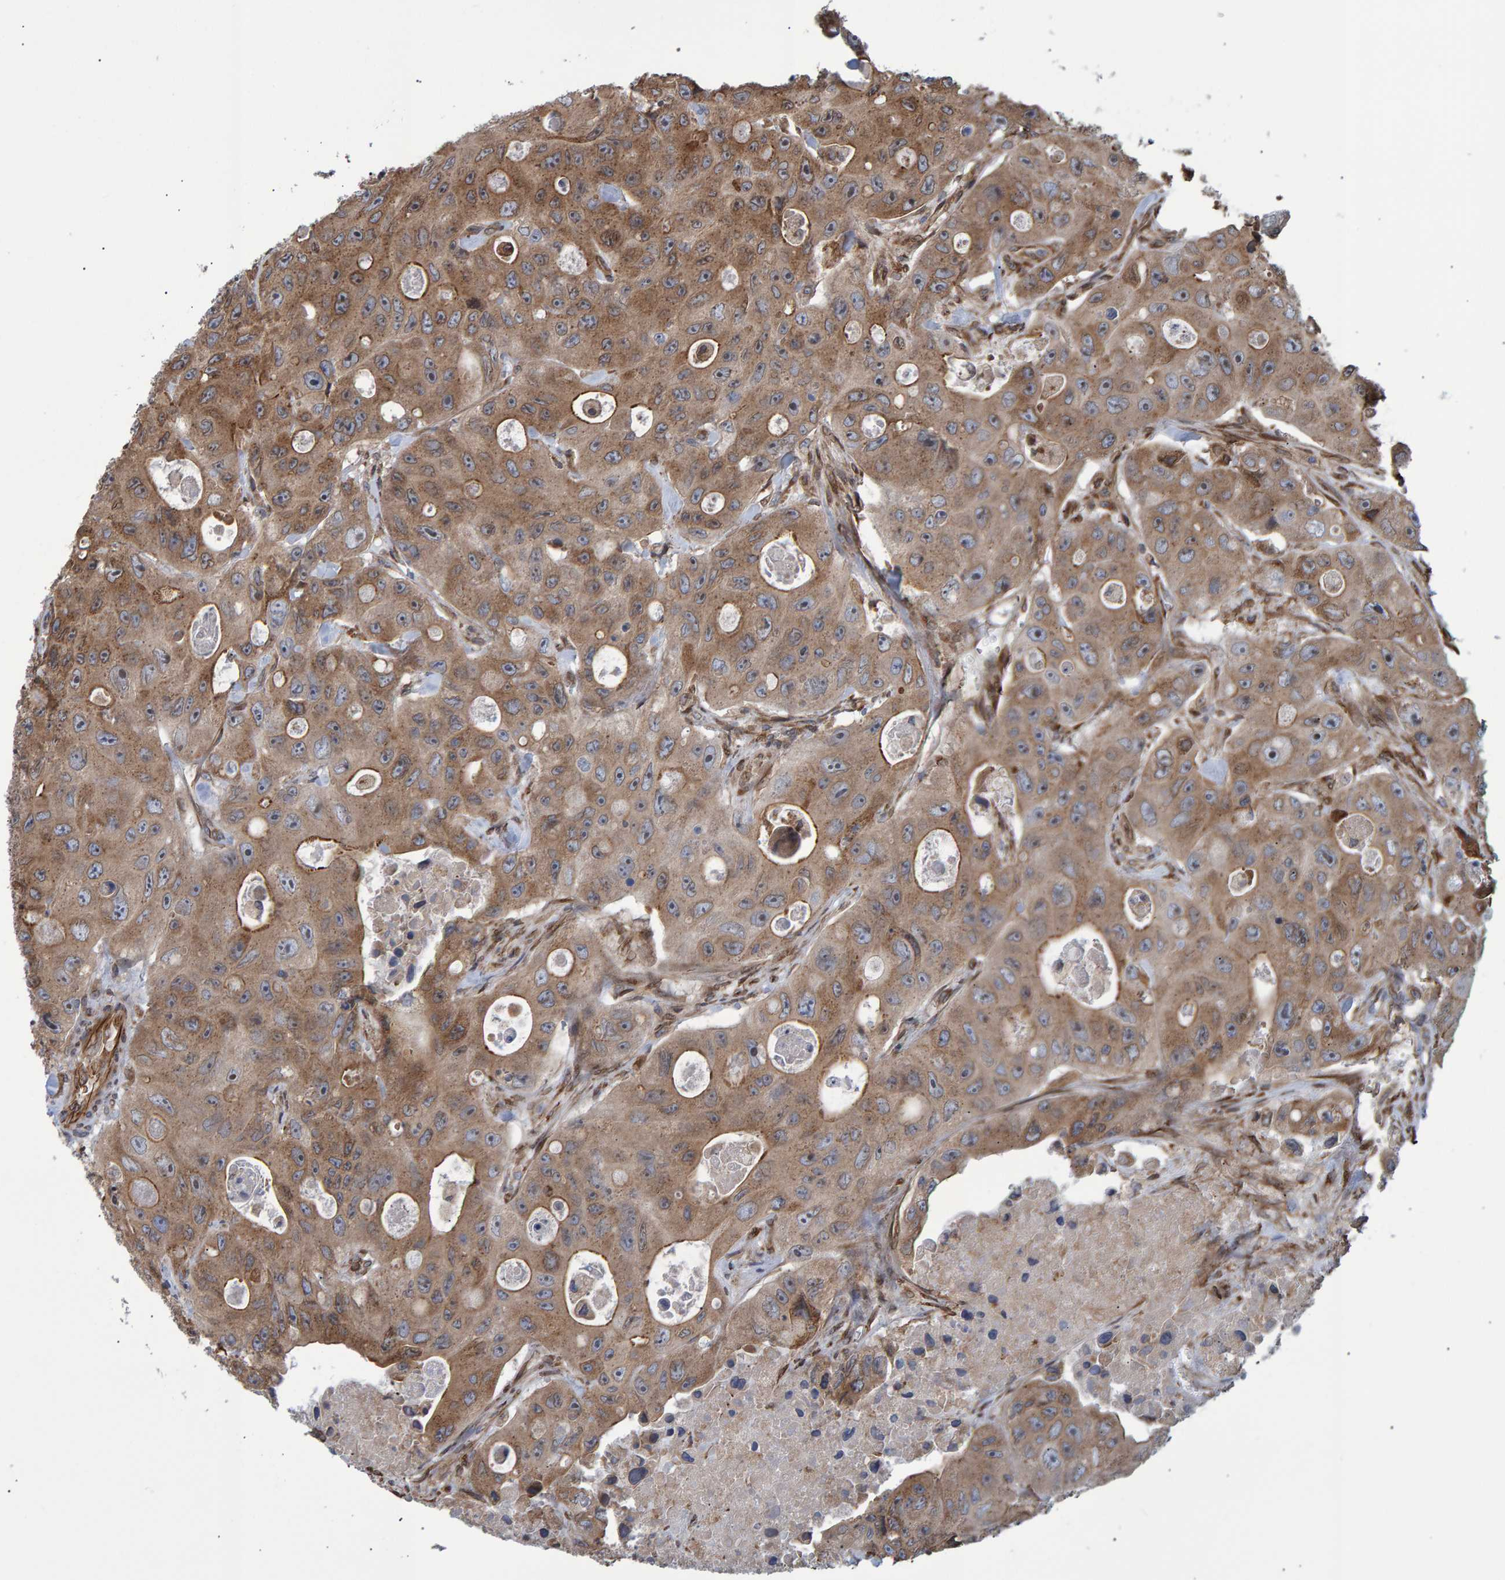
{"staining": {"intensity": "moderate", "quantity": ">75%", "location": "cytoplasmic/membranous"}, "tissue": "colorectal cancer", "cell_type": "Tumor cells", "image_type": "cancer", "snomed": [{"axis": "morphology", "description": "Adenocarcinoma, NOS"}, {"axis": "topography", "description": "Colon"}], "caption": "Colorectal cancer (adenocarcinoma) stained for a protein demonstrates moderate cytoplasmic/membranous positivity in tumor cells.", "gene": "FAM117A", "patient": {"sex": "female", "age": 46}}